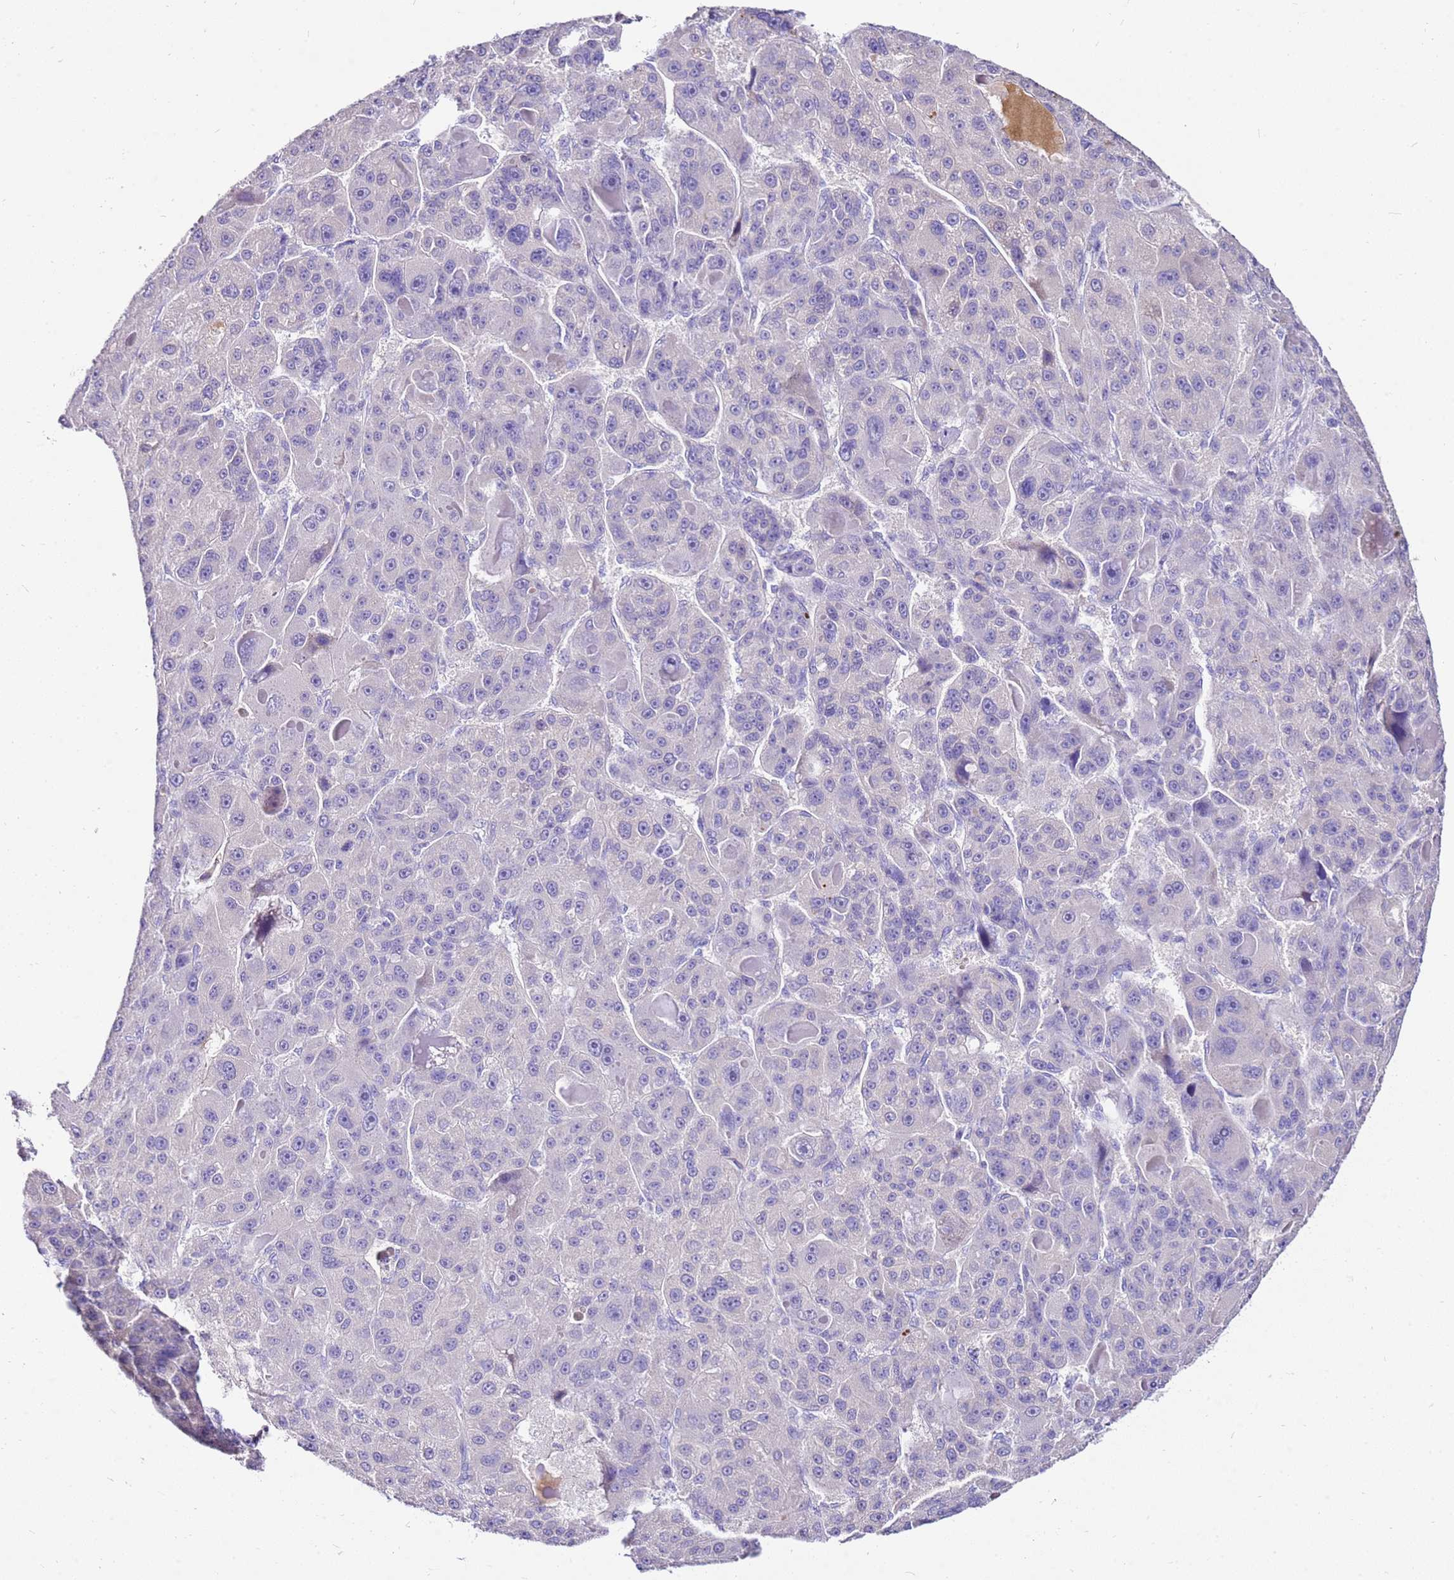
{"staining": {"intensity": "negative", "quantity": "none", "location": "none"}, "tissue": "liver cancer", "cell_type": "Tumor cells", "image_type": "cancer", "snomed": [{"axis": "morphology", "description": "Carcinoma, Hepatocellular, NOS"}, {"axis": "topography", "description": "Liver"}], "caption": "Liver cancer (hepatocellular carcinoma) stained for a protein using immunohistochemistry (IHC) displays no positivity tumor cells.", "gene": "DCDC2B", "patient": {"sex": "male", "age": 76}}